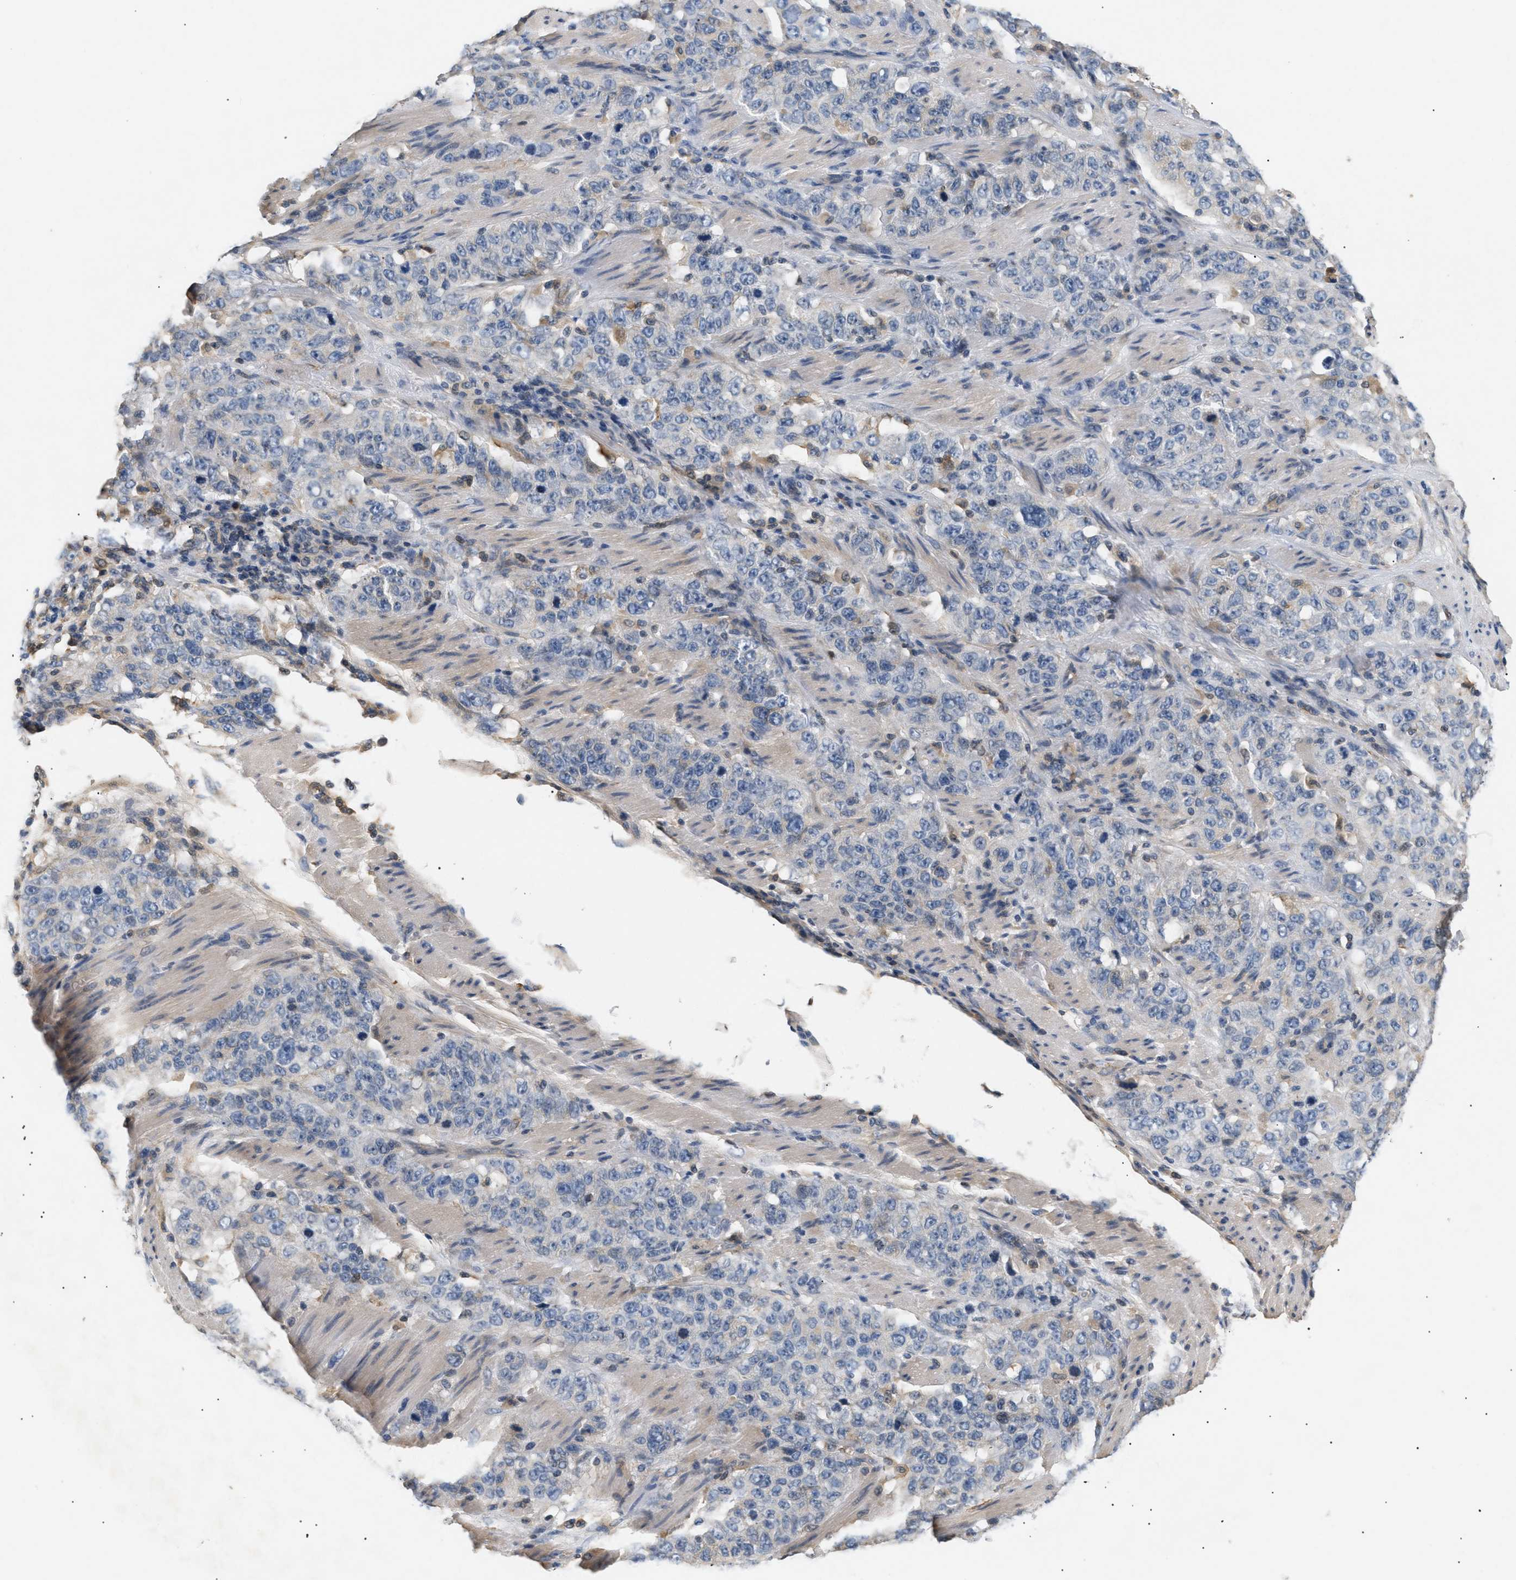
{"staining": {"intensity": "negative", "quantity": "none", "location": "none"}, "tissue": "stomach cancer", "cell_type": "Tumor cells", "image_type": "cancer", "snomed": [{"axis": "morphology", "description": "Adenocarcinoma, NOS"}, {"axis": "topography", "description": "Stomach"}], "caption": "Stomach cancer (adenocarcinoma) was stained to show a protein in brown. There is no significant positivity in tumor cells.", "gene": "FARS2", "patient": {"sex": "male", "age": 48}}